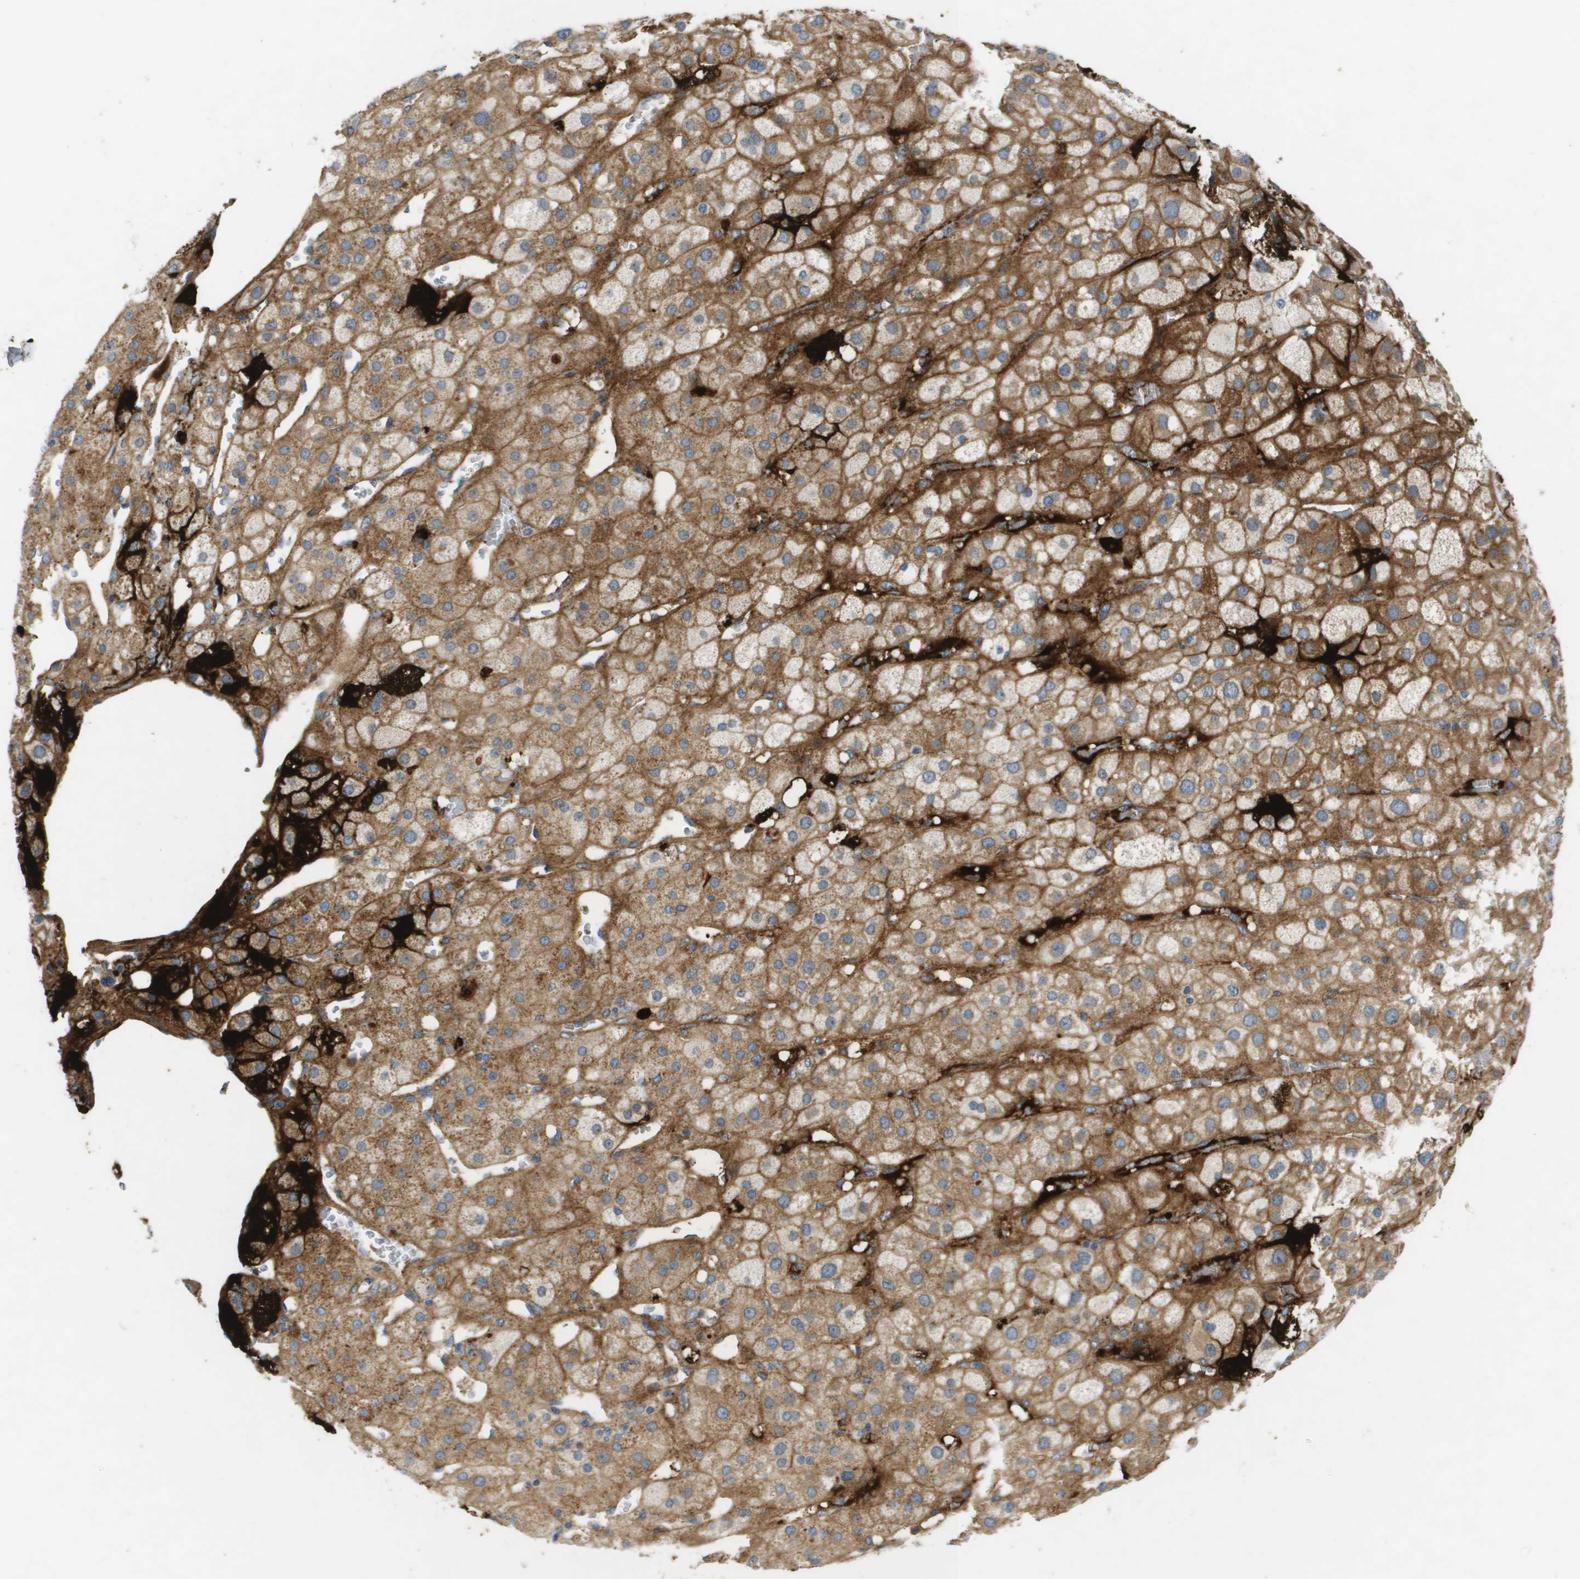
{"staining": {"intensity": "moderate", "quantity": ">75%", "location": "cytoplasmic/membranous"}, "tissue": "adrenal gland", "cell_type": "Glandular cells", "image_type": "normal", "snomed": [{"axis": "morphology", "description": "Normal tissue, NOS"}, {"axis": "topography", "description": "Adrenal gland"}], "caption": "The micrograph demonstrates staining of benign adrenal gland, revealing moderate cytoplasmic/membranous protein positivity (brown color) within glandular cells. (IHC, brightfield microscopy, high magnification).", "gene": "VTN", "patient": {"sex": "female", "age": 47}}